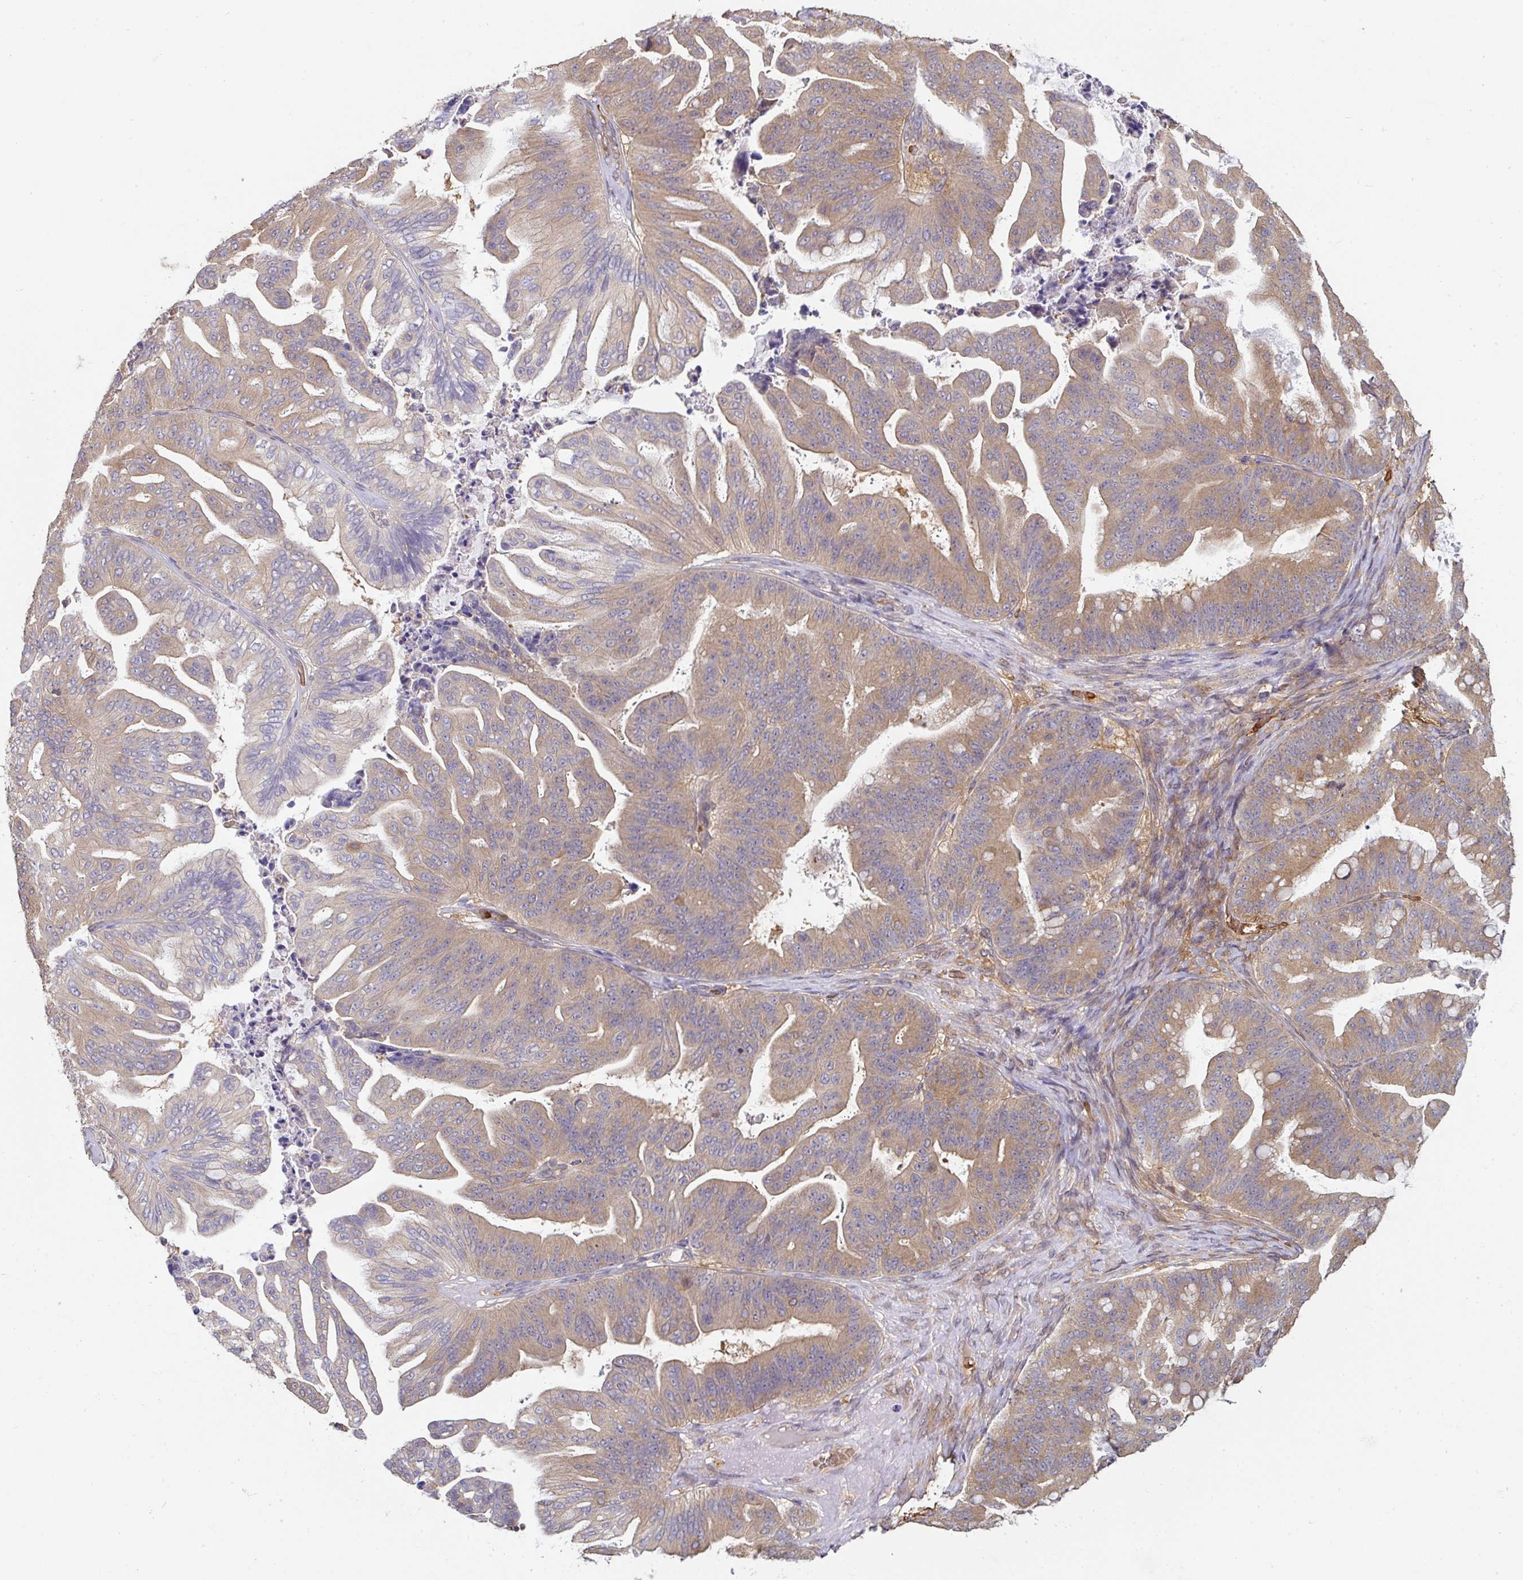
{"staining": {"intensity": "moderate", "quantity": ">75%", "location": "cytoplasmic/membranous"}, "tissue": "ovarian cancer", "cell_type": "Tumor cells", "image_type": "cancer", "snomed": [{"axis": "morphology", "description": "Cystadenocarcinoma, mucinous, NOS"}, {"axis": "topography", "description": "Ovary"}], "caption": "Moderate cytoplasmic/membranous protein expression is appreciated in about >75% of tumor cells in mucinous cystadenocarcinoma (ovarian).", "gene": "ST13", "patient": {"sex": "female", "age": 67}}